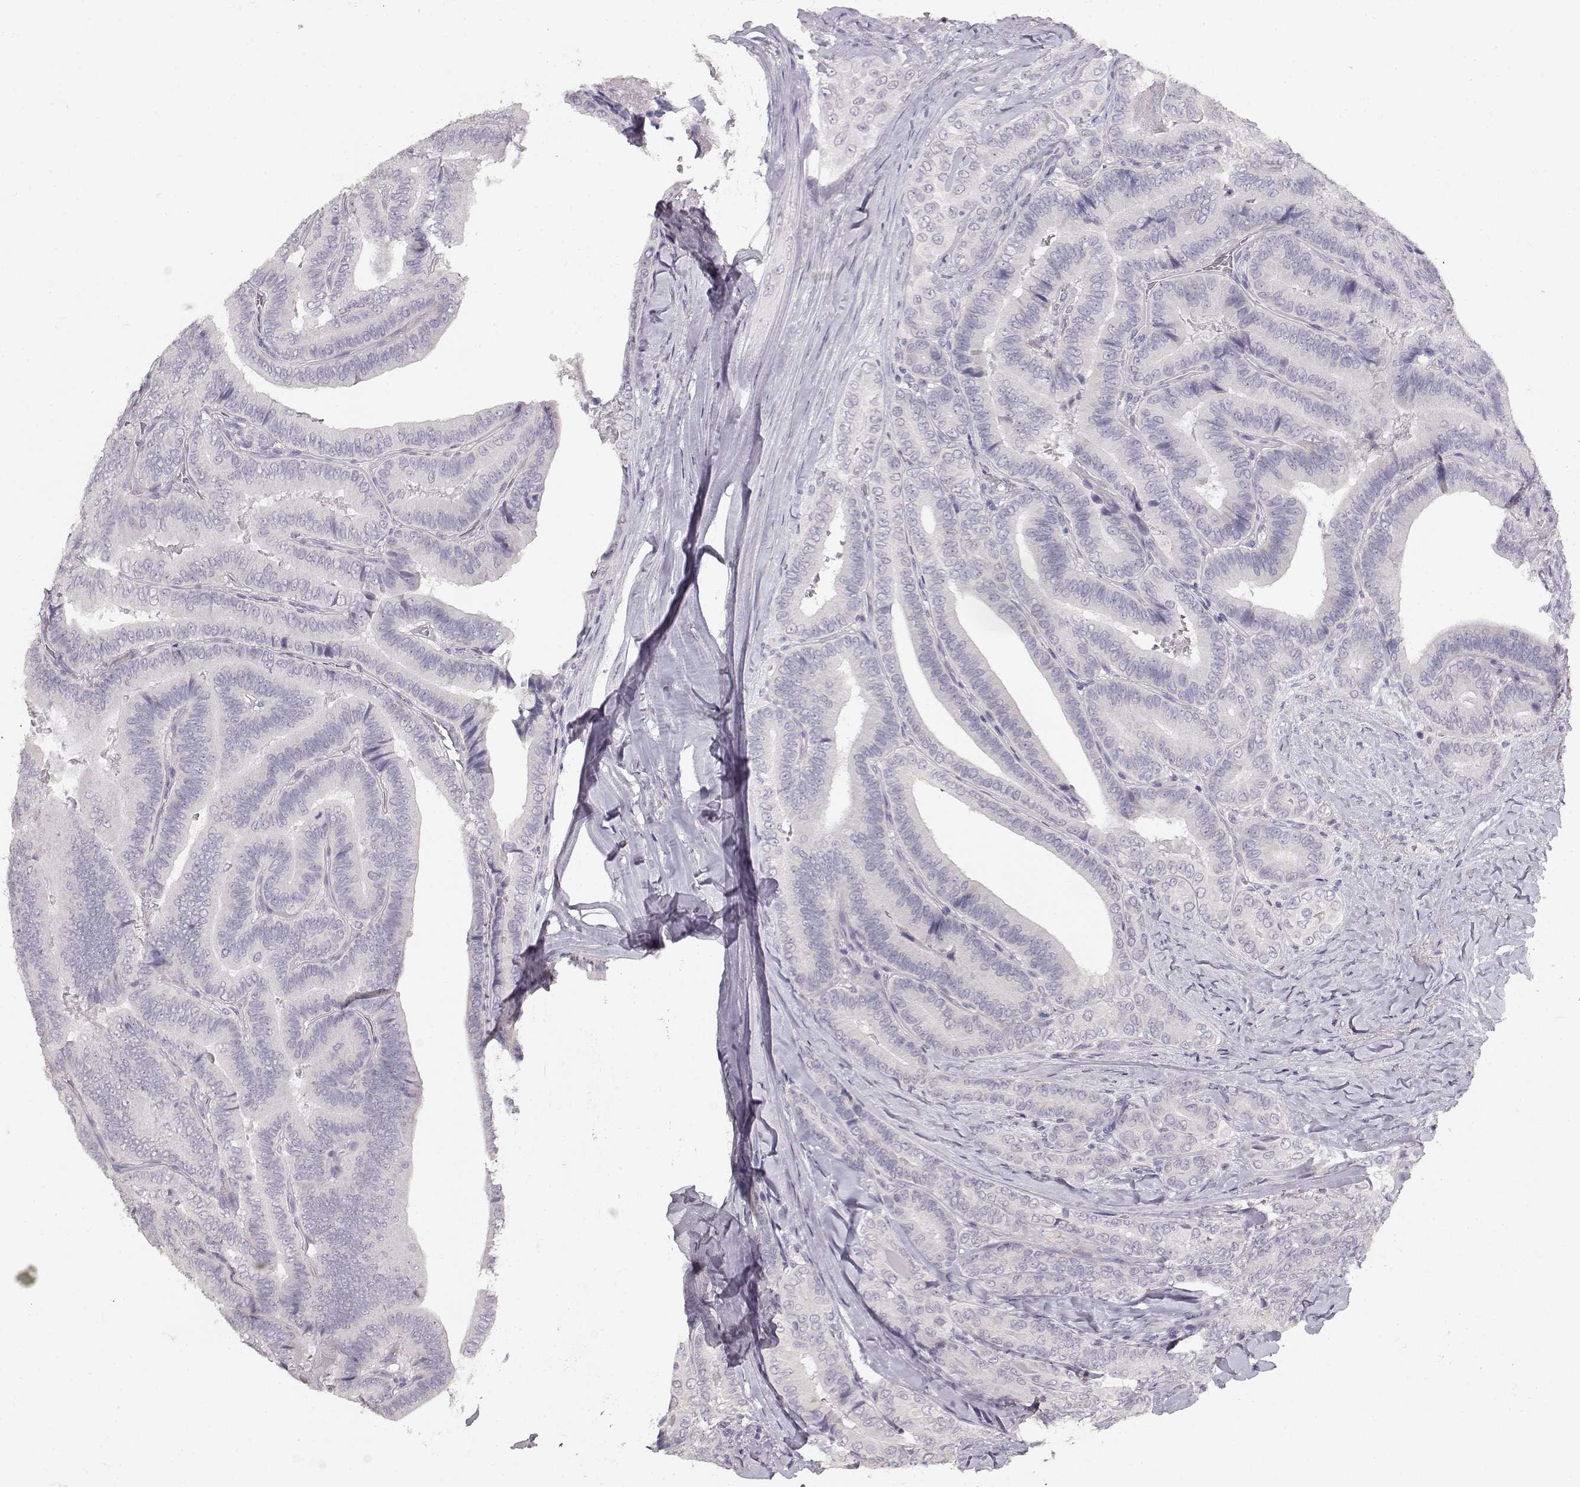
{"staining": {"intensity": "negative", "quantity": "none", "location": "none"}, "tissue": "thyroid cancer", "cell_type": "Tumor cells", "image_type": "cancer", "snomed": [{"axis": "morphology", "description": "Papillary adenocarcinoma, NOS"}, {"axis": "topography", "description": "Thyroid gland"}], "caption": "Thyroid cancer stained for a protein using immunohistochemistry reveals no staining tumor cells.", "gene": "TPH2", "patient": {"sex": "male", "age": 61}}